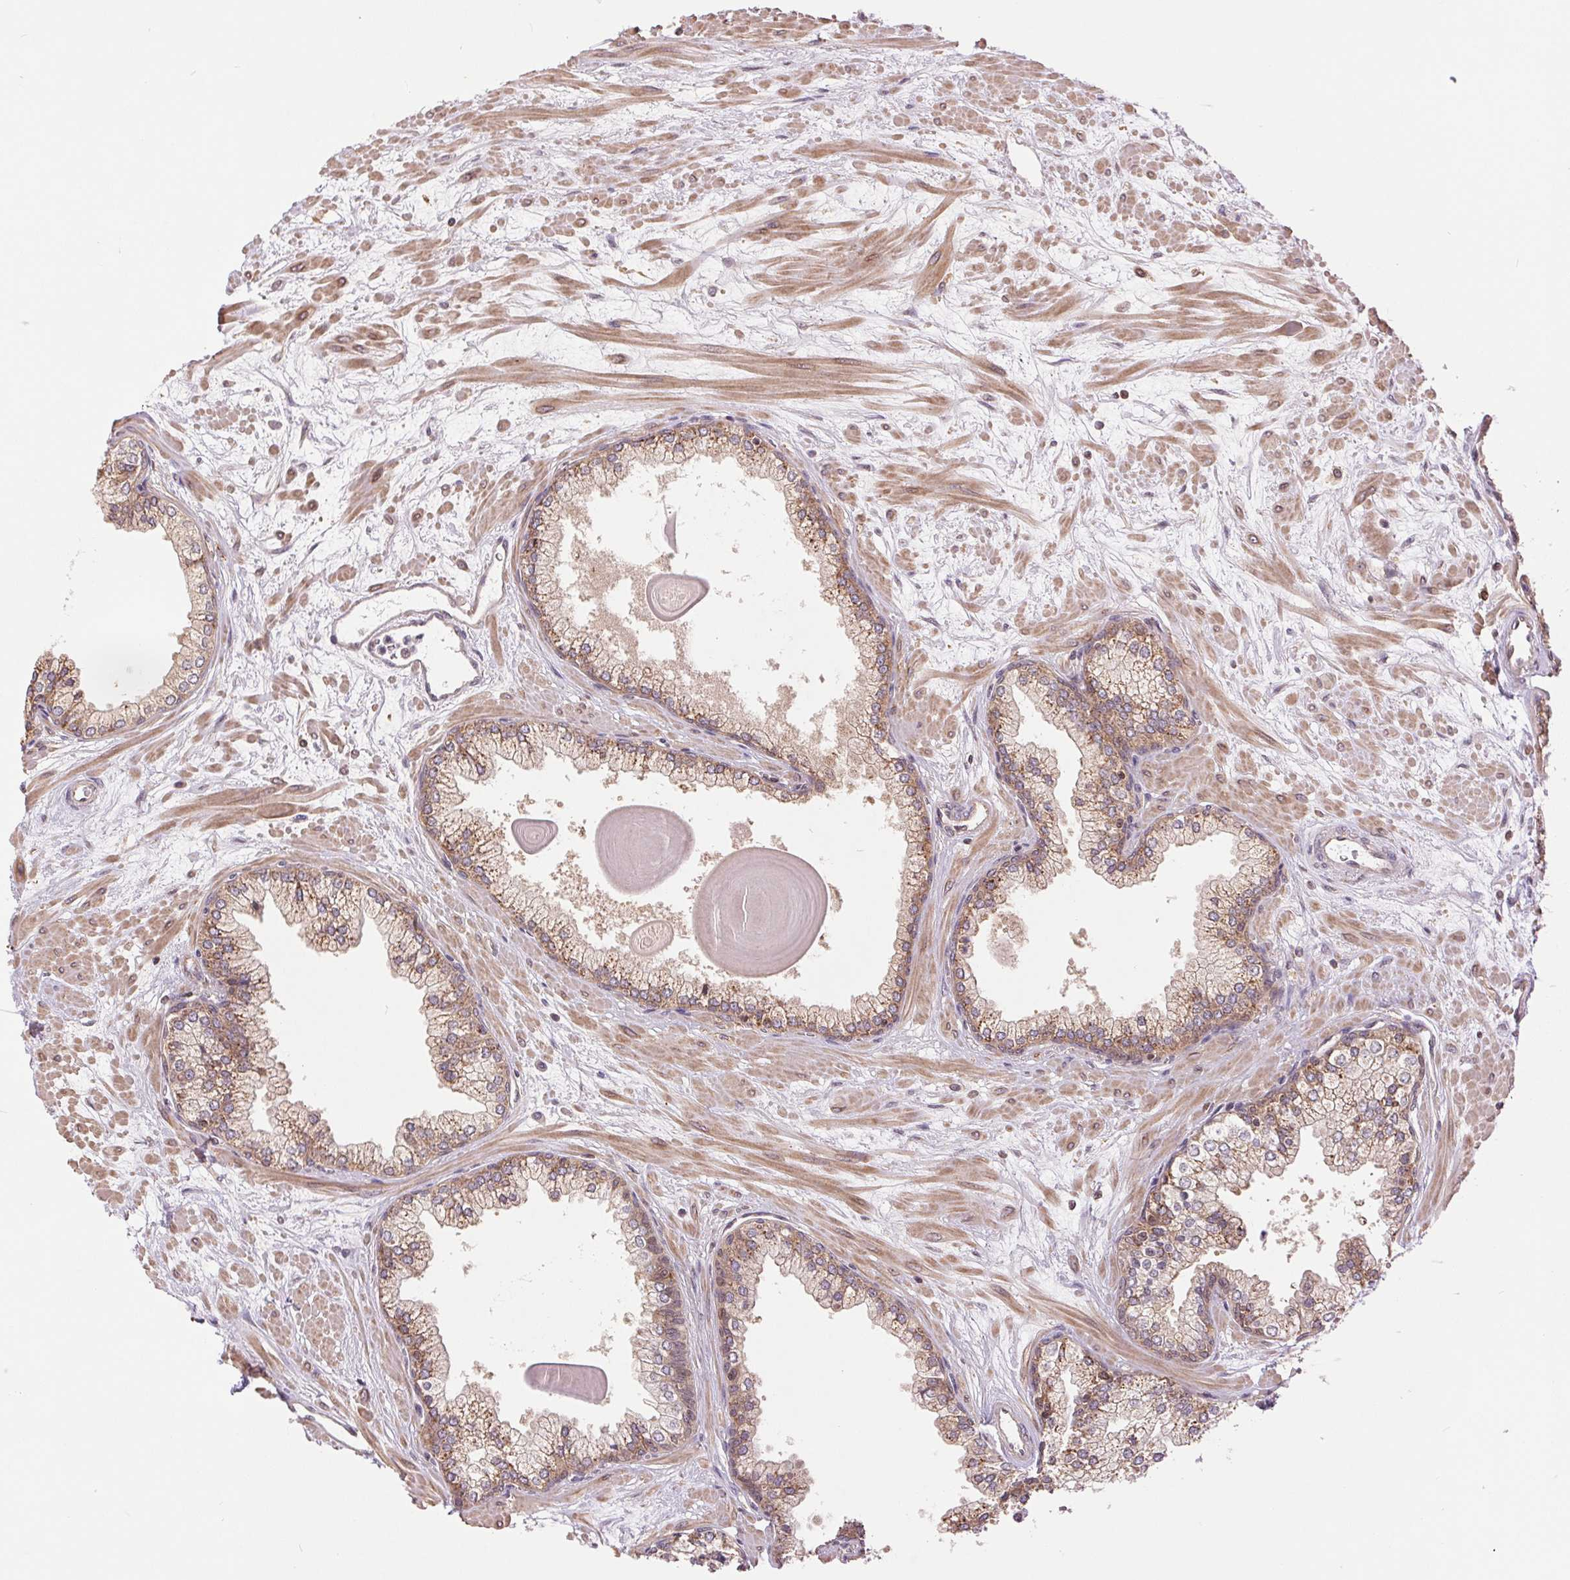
{"staining": {"intensity": "moderate", "quantity": ">75%", "location": "cytoplasmic/membranous"}, "tissue": "prostate", "cell_type": "Glandular cells", "image_type": "normal", "snomed": [{"axis": "morphology", "description": "Normal tissue, NOS"}, {"axis": "topography", "description": "Prostate"}, {"axis": "topography", "description": "Peripheral nerve tissue"}], "caption": "A high-resolution micrograph shows immunohistochemistry (IHC) staining of benign prostate, which shows moderate cytoplasmic/membranous expression in approximately >75% of glandular cells.", "gene": "BTF3L4", "patient": {"sex": "male", "age": 61}}